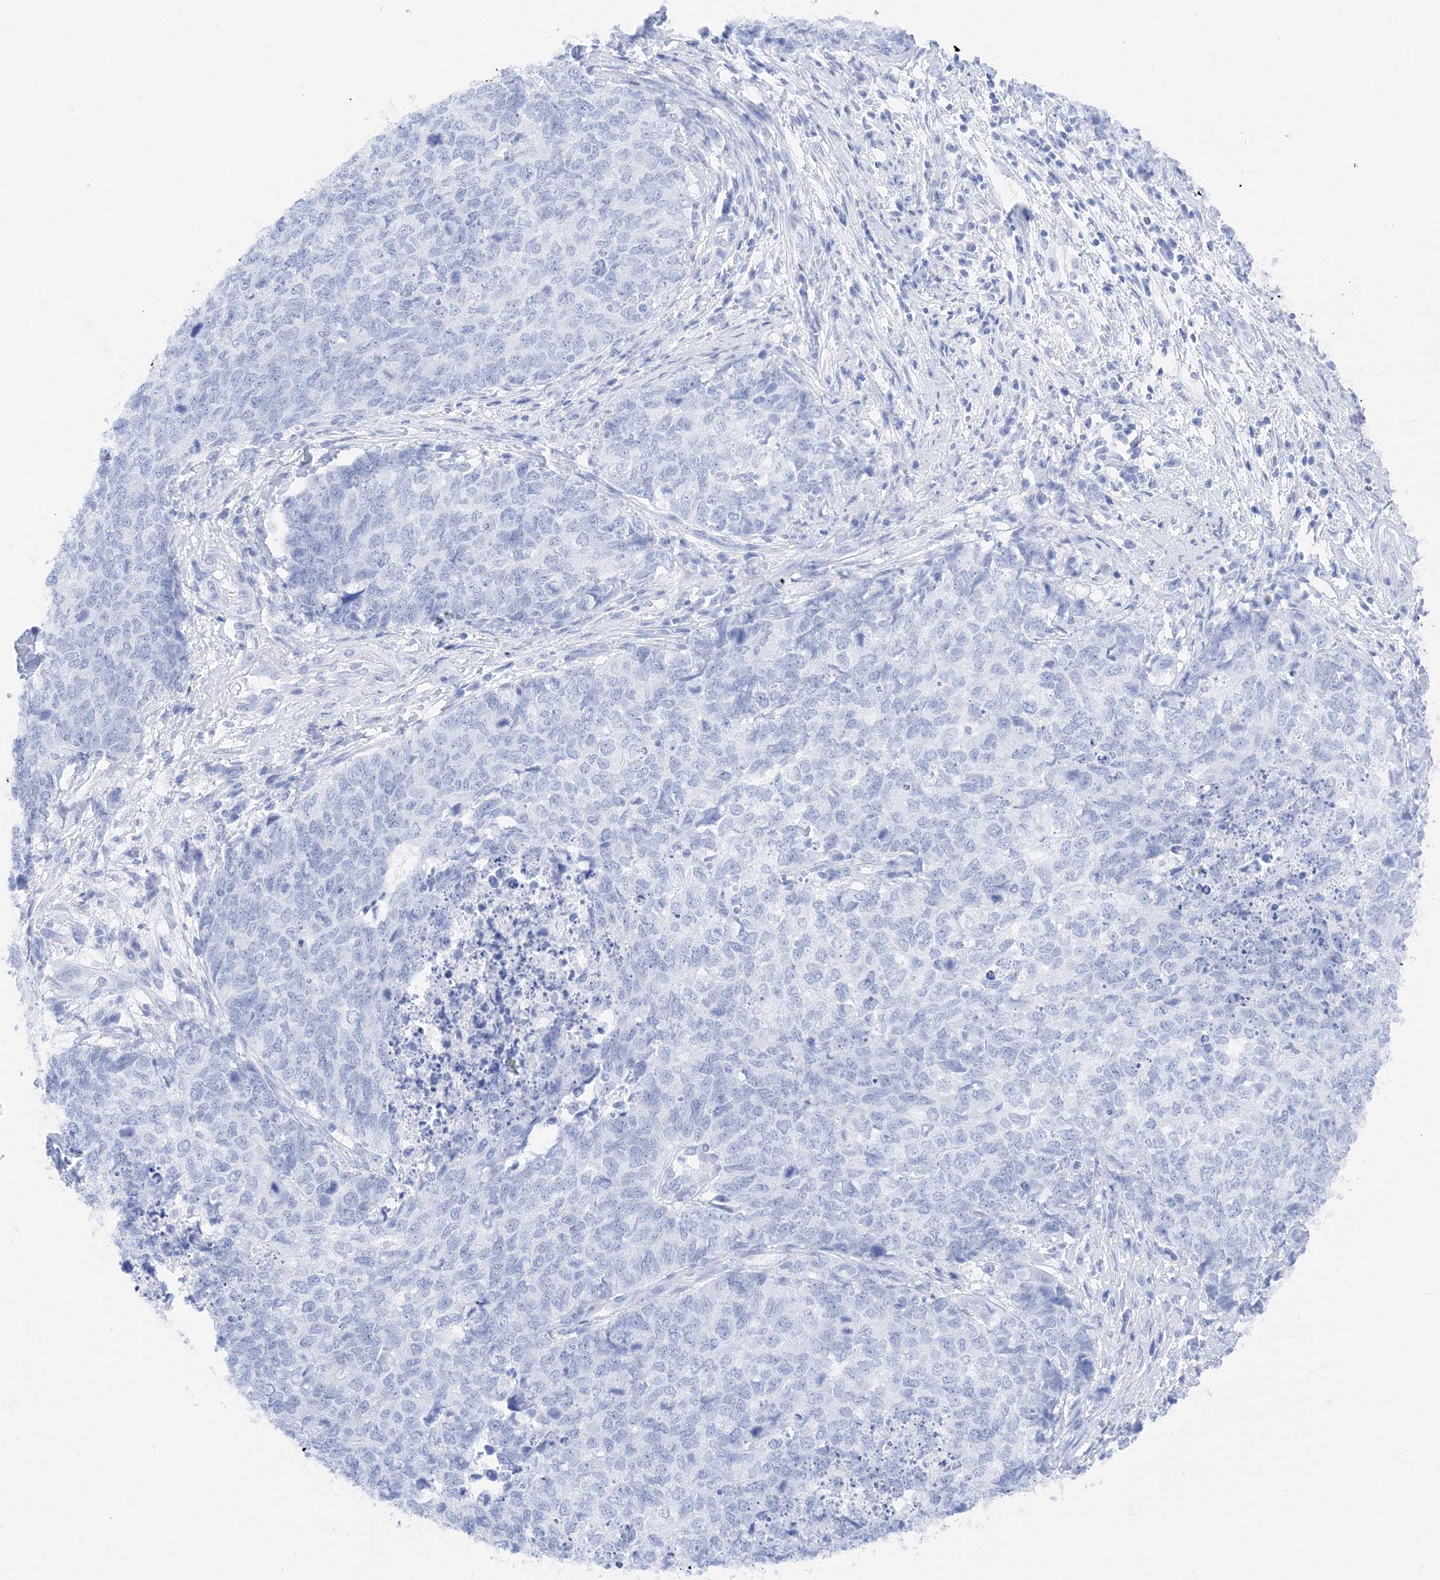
{"staining": {"intensity": "negative", "quantity": "none", "location": "none"}, "tissue": "cervical cancer", "cell_type": "Tumor cells", "image_type": "cancer", "snomed": [{"axis": "morphology", "description": "Squamous cell carcinoma, NOS"}, {"axis": "topography", "description": "Cervix"}], "caption": "A histopathology image of human squamous cell carcinoma (cervical) is negative for staining in tumor cells.", "gene": "MUC17", "patient": {"sex": "female", "age": 63}}